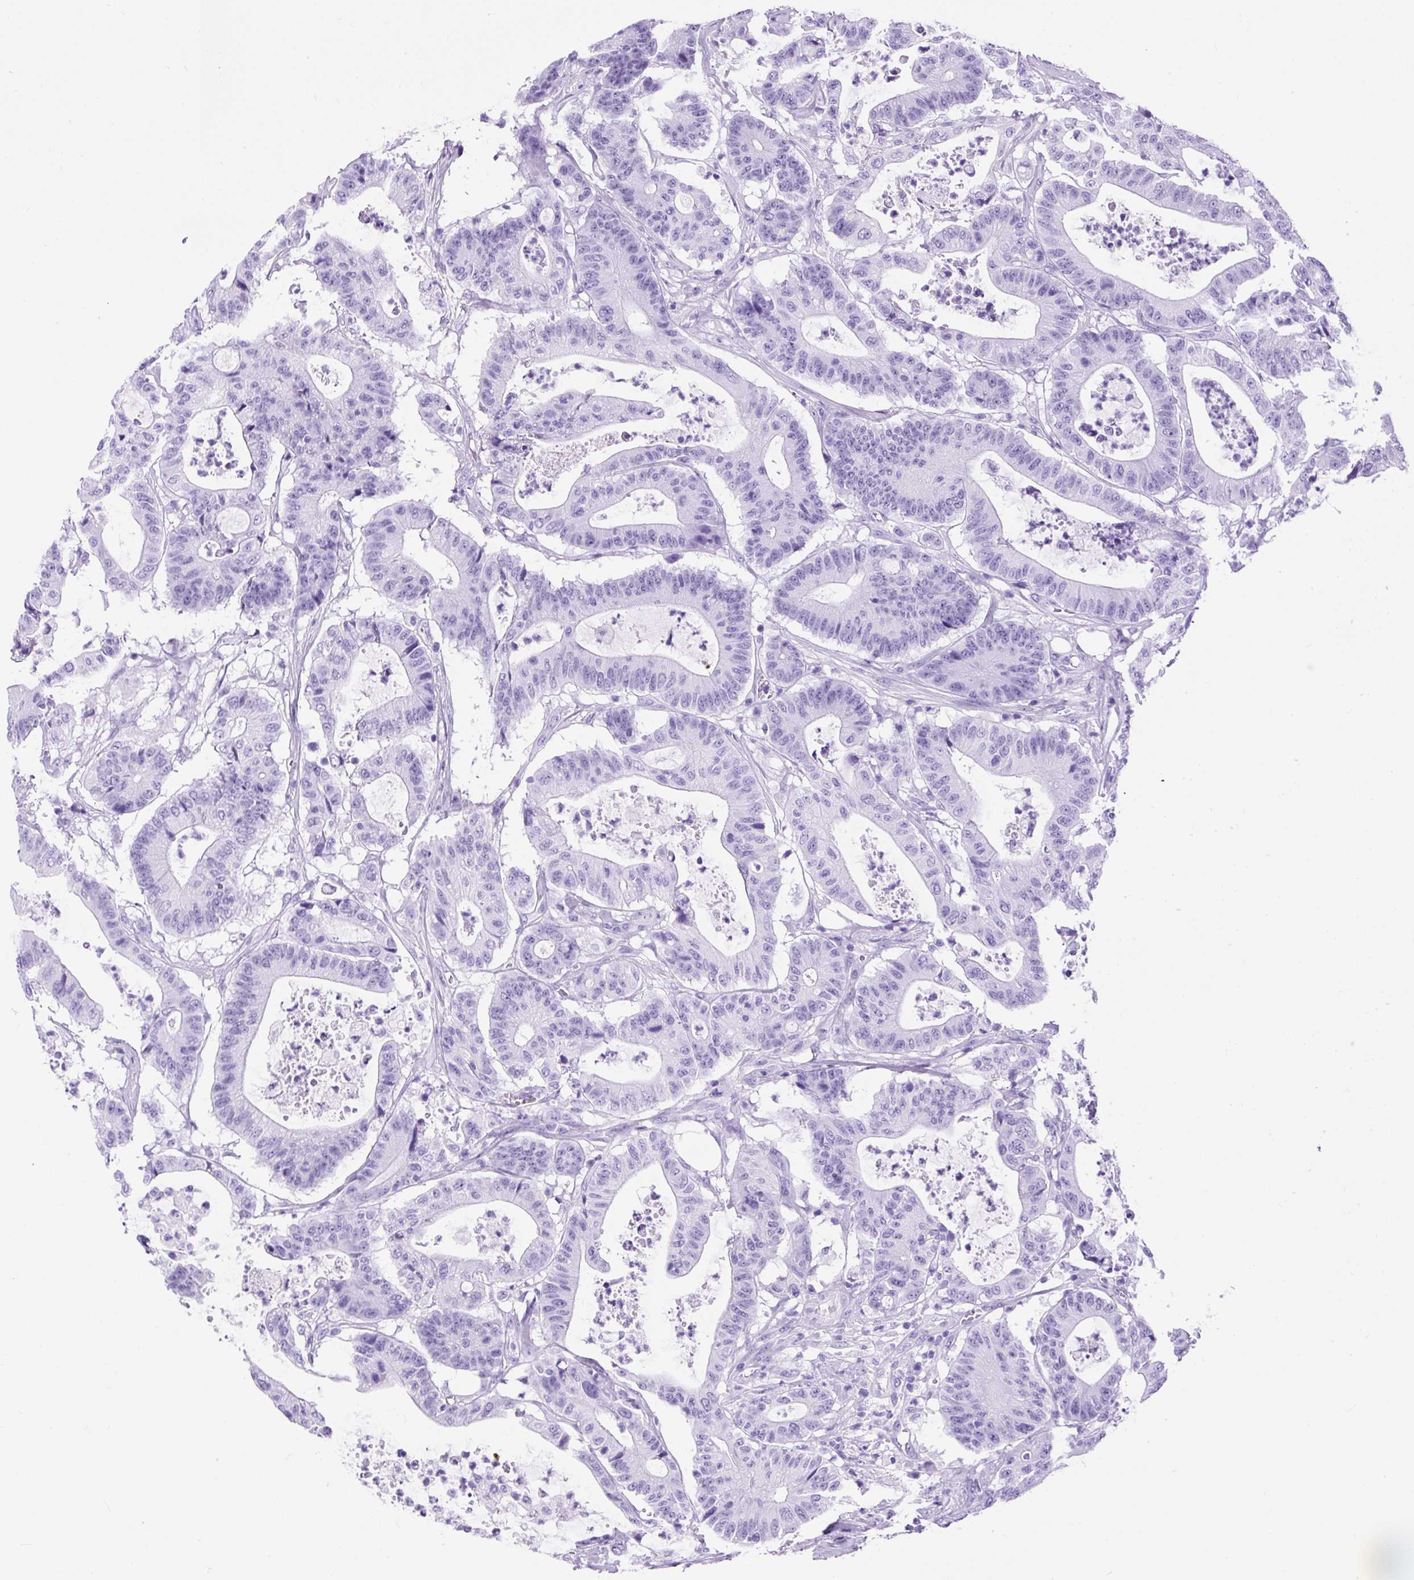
{"staining": {"intensity": "negative", "quantity": "none", "location": "none"}, "tissue": "colorectal cancer", "cell_type": "Tumor cells", "image_type": "cancer", "snomed": [{"axis": "morphology", "description": "Adenocarcinoma, NOS"}, {"axis": "topography", "description": "Colon"}], "caption": "An image of human adenocarcinoma (colorectal) is negative for staining in tumor cells.", "gene": "CEL", "patient": {"sex": "female", "age": 84}}